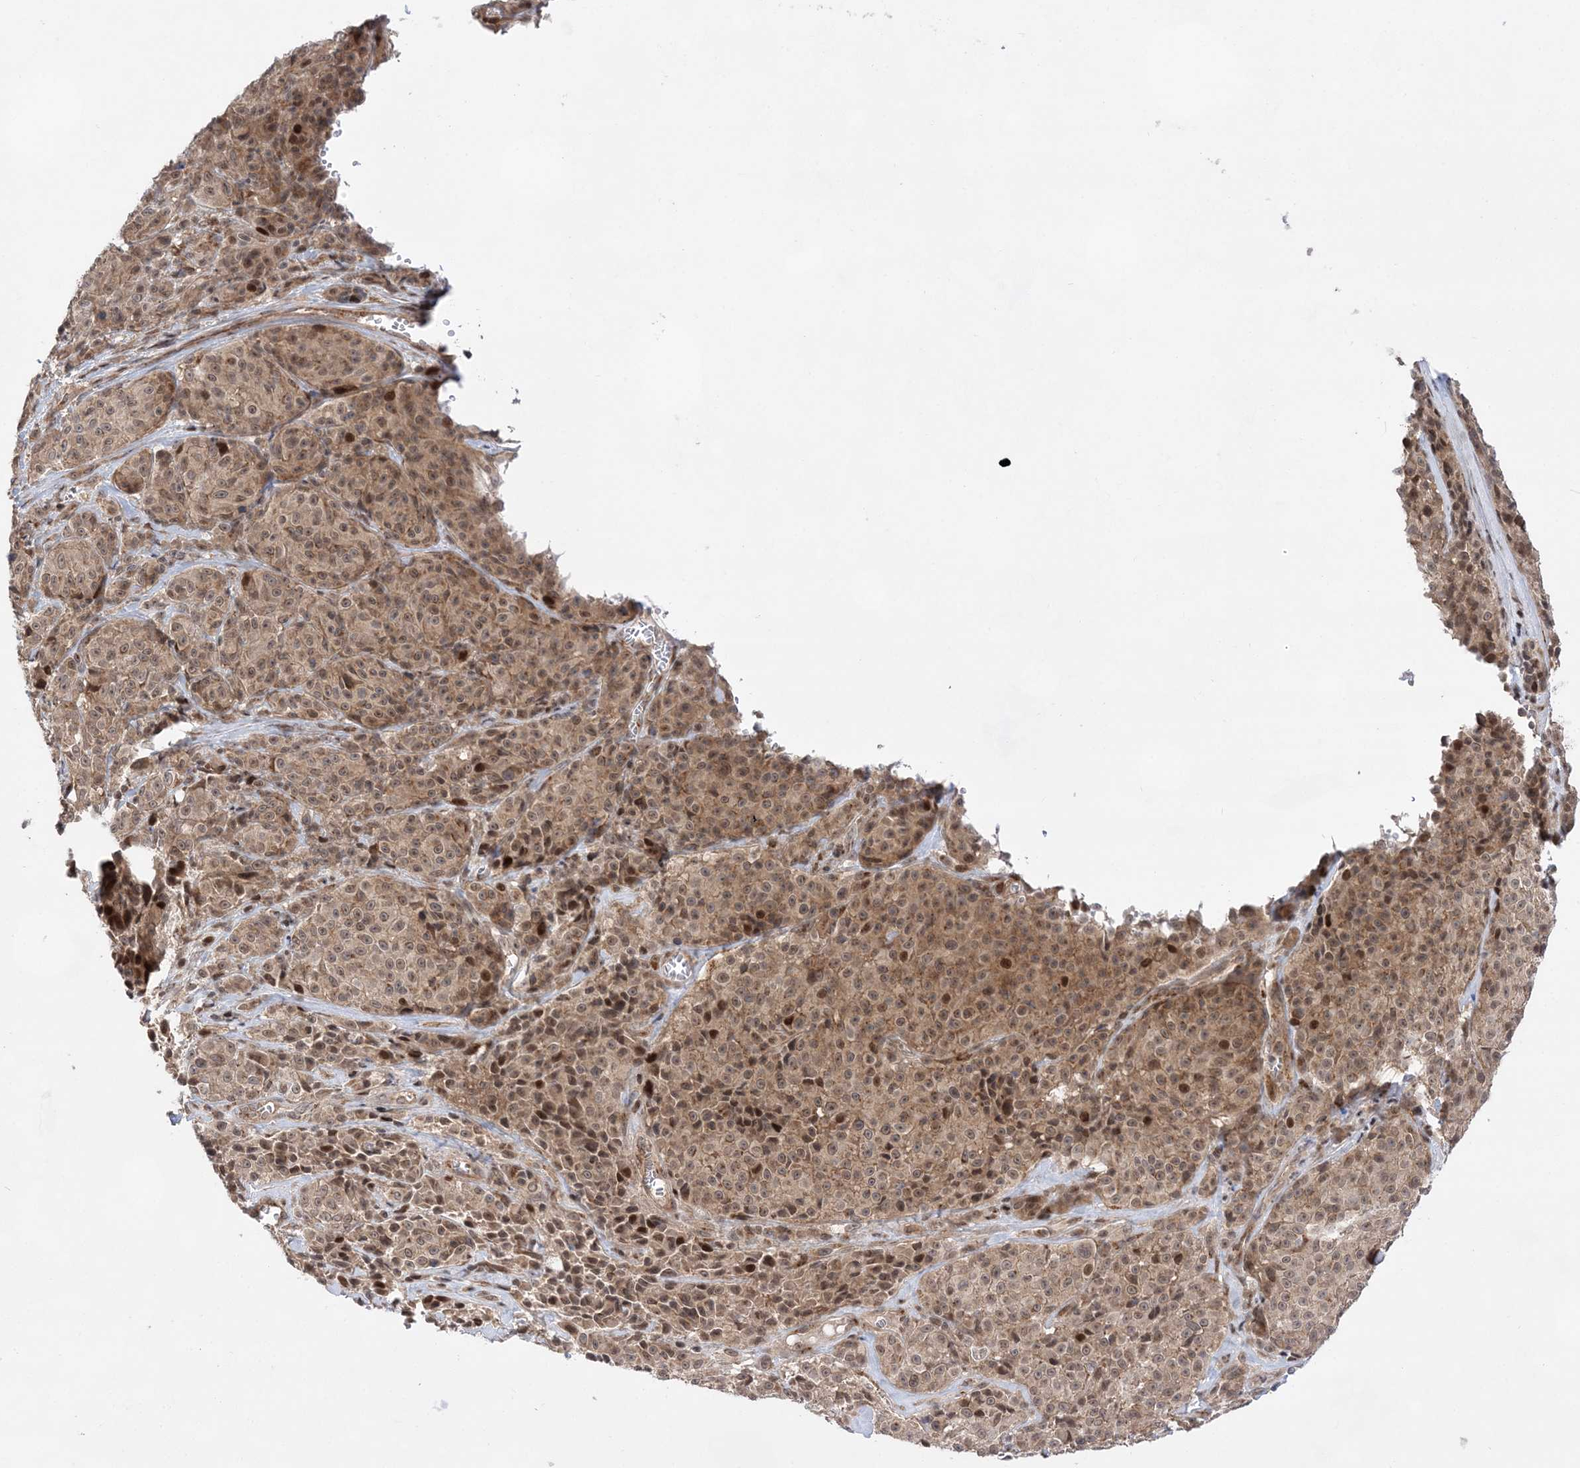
{"staining": {"intensity": "moderate", "quantity": "<25%", "location": "cytoplasmic/membranous,nuclear"}, "tissue": "melanoma", "cell_type": "Tumor cells", "image_type": "cancer", "snomed": [{"axis": "morphology", "description": "Malignant melanoma, NOS"}, {"axis": "topography", "description": "Skin"}], "caption": "Immunohistochemistry of human malignant melanoma displays low levels of moderate cytoplasmic/membranous and nuclear positivity in approximately <25% of tumor cells.", "gene": "ANAPC15", "patient": {"sex": "male", "age": 73}}